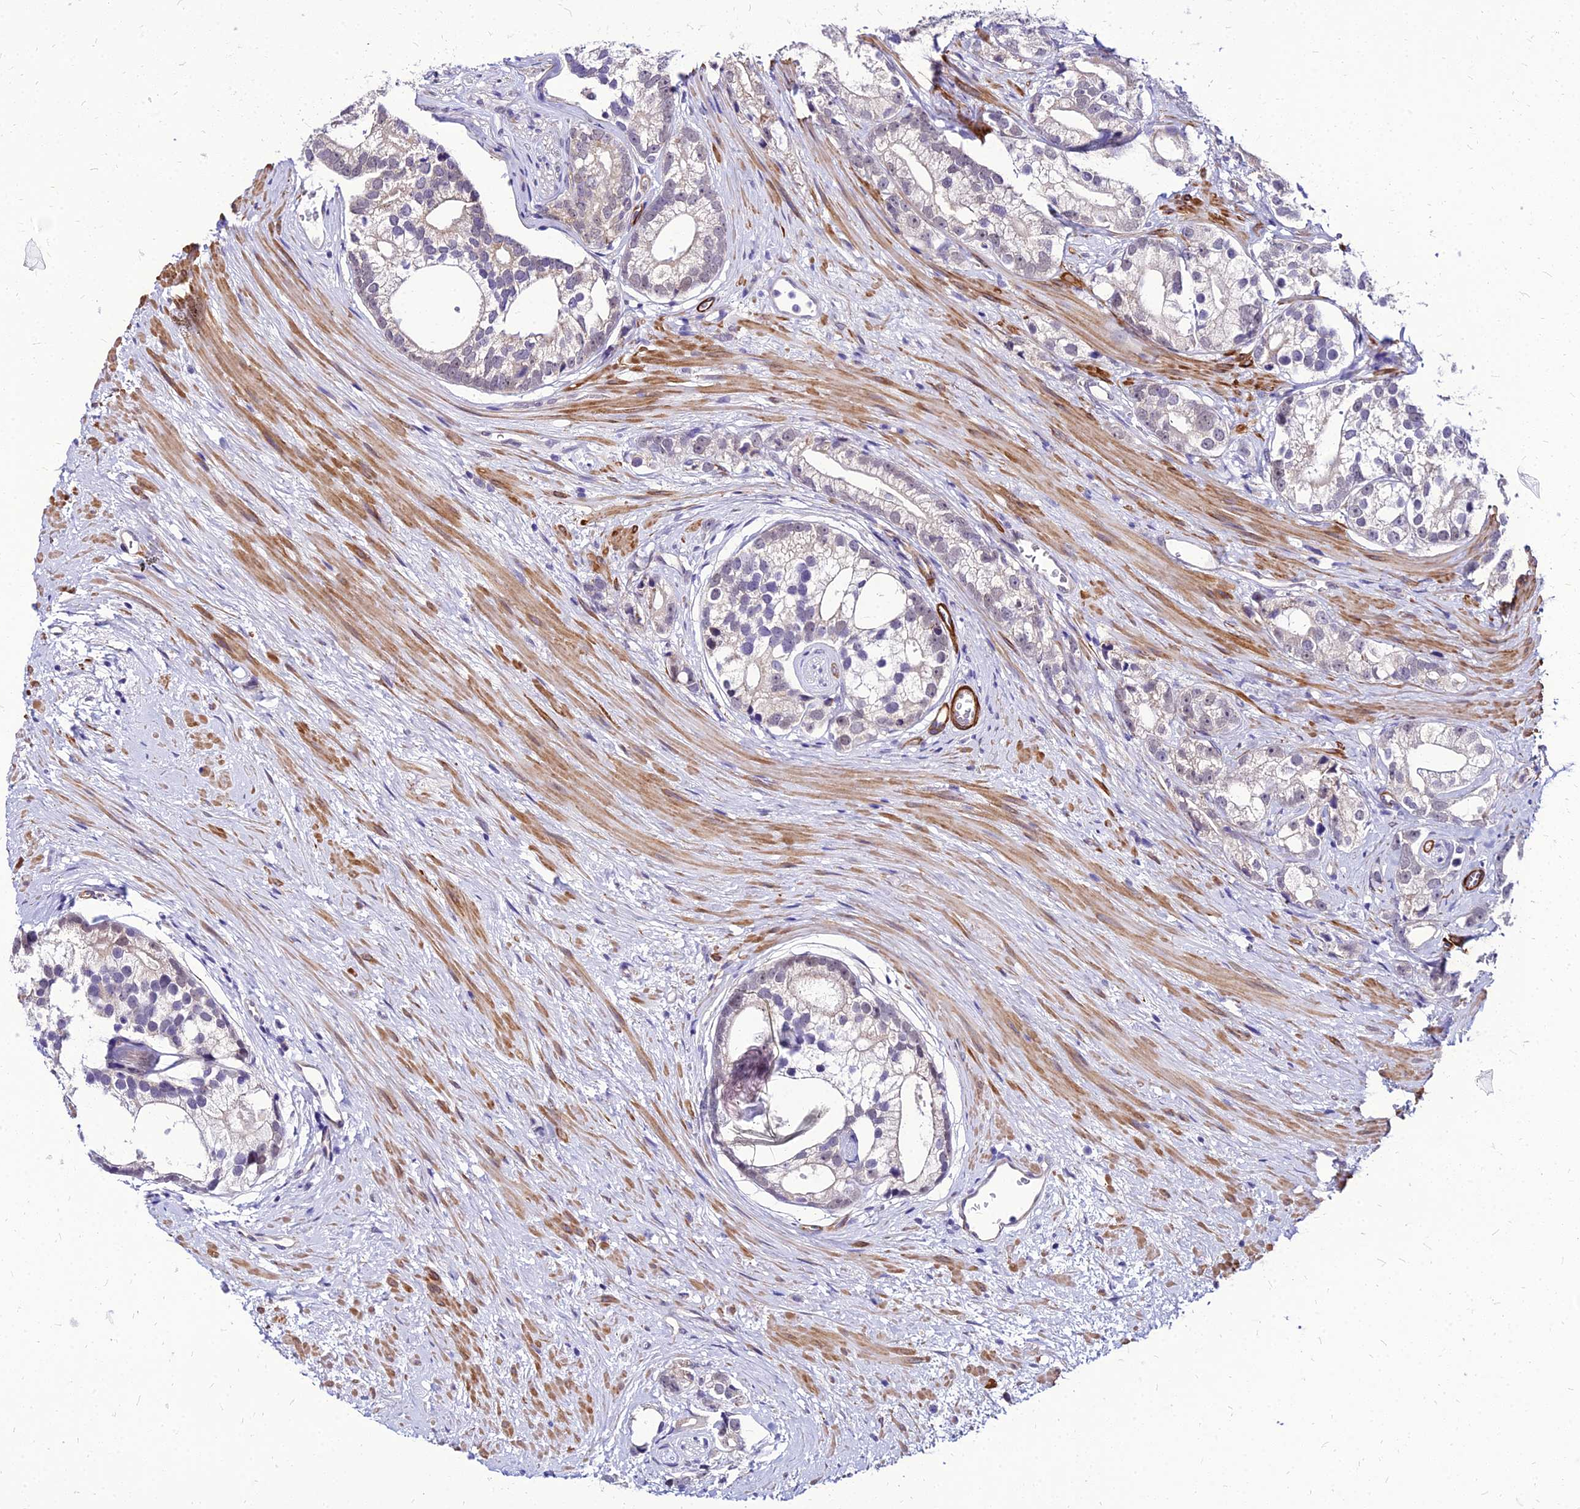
{"staining": {"intensity": "weak", "quantity": "<25%", "location": "cytoplasmic/membranous"}, "tissue": "prostate cancer", "cell_type": "Tumor cells", "image_type": "cancer", "snomed": [{"axis": "morphology", "description": "Adenocarcinoma, High grade"}, {"axis": "topography", "description": "Prostate"}], "caption": "Tumor cells are negative for protein expression in human prostate high-grade adenocarcinoma.", "gene": "YEATS2", "patient": {"sex": "male", "age": 75}}